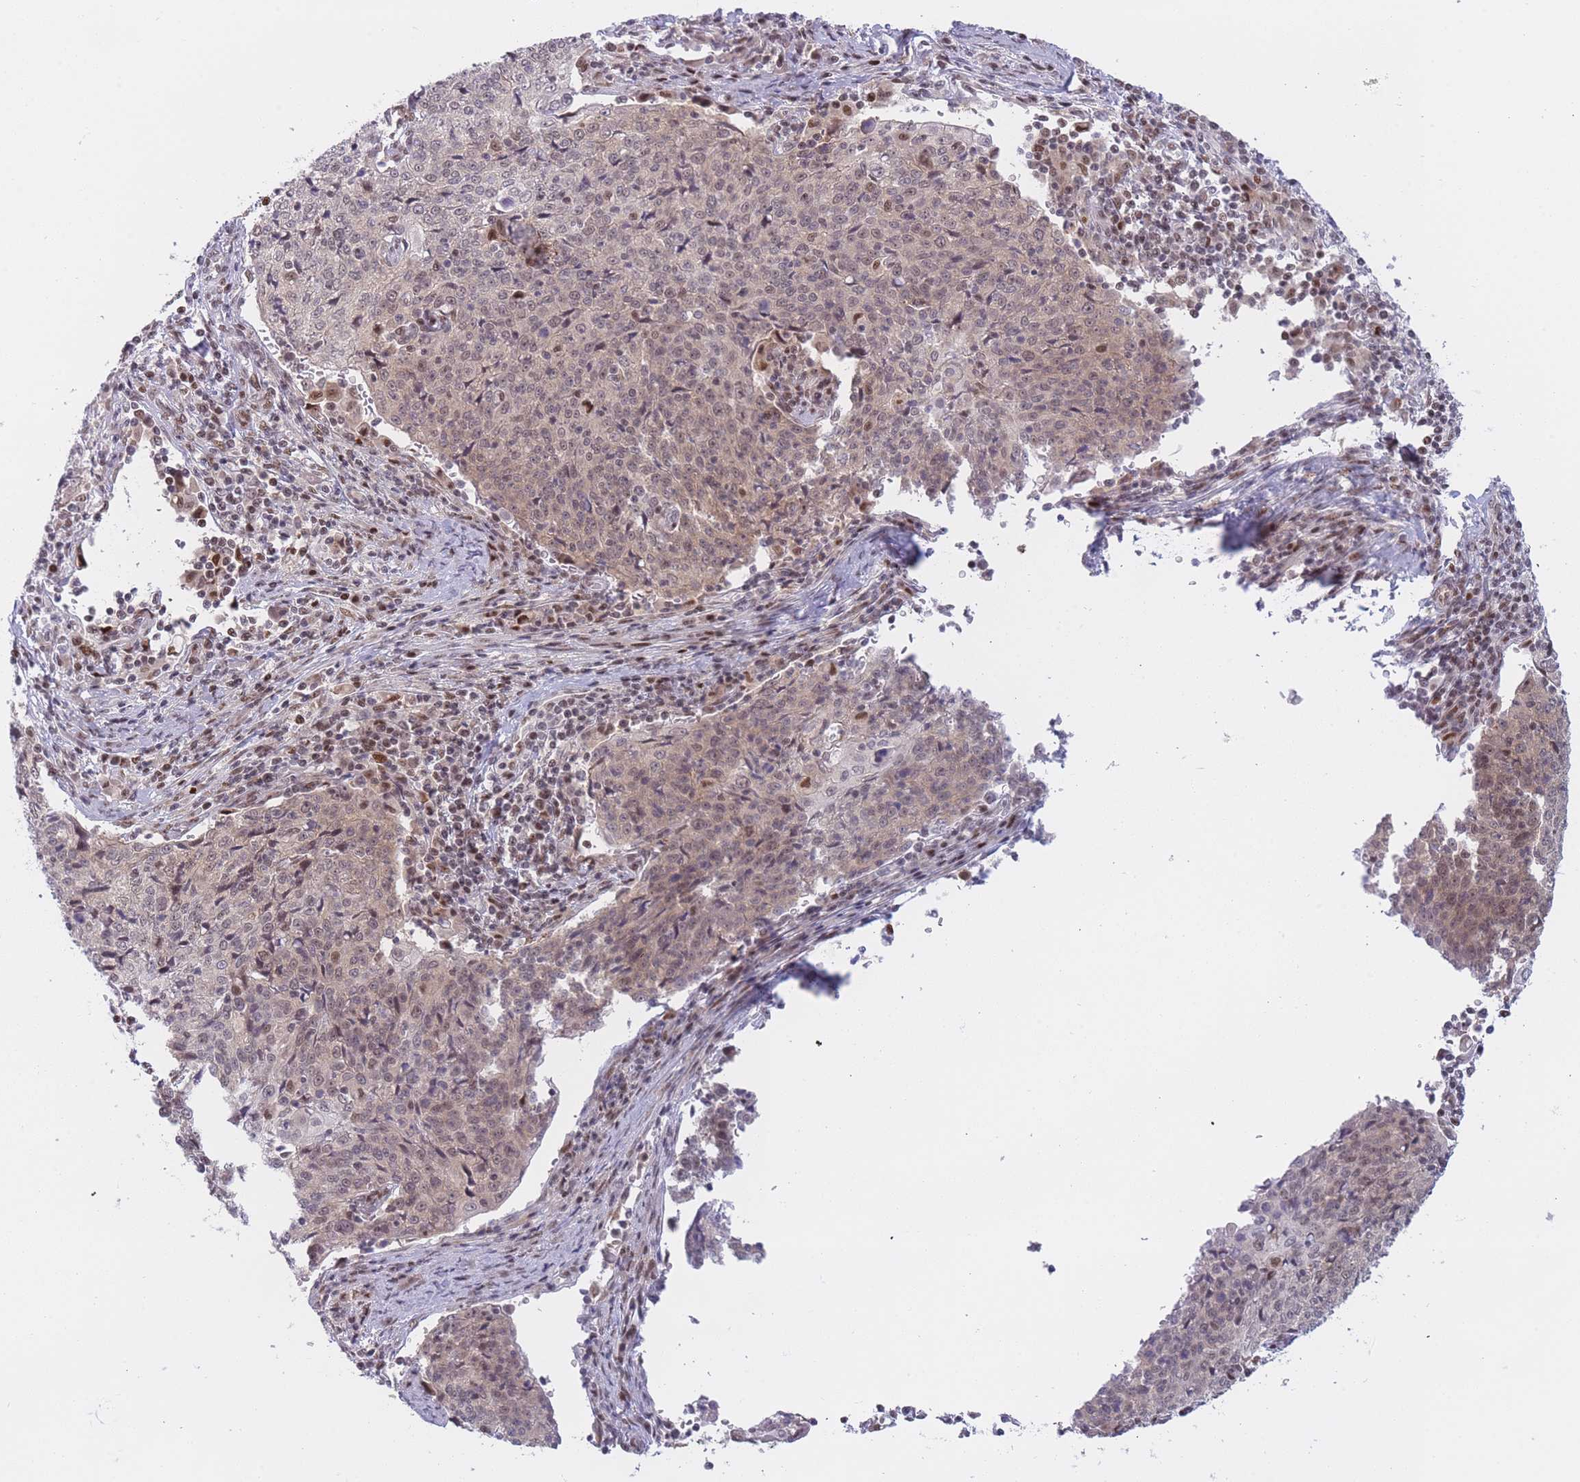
{"staining": {"intensity": "weak", "quantity": ">75%", "location": "nuclear"}, "tissue": "cervical cancer", "cell_type": "Tumor cells", "image_type": "cancer", "snomed": [{"axis": "morphology", "description": "Squamous cell carcinoma, NOS"}, {"axis": "topography", "description": "Cervix"}], "caption": "A brown stain shows weak nuclear expression of a protein in human squamous cell carcinoma (cervical) tumor cells.", "gene": "DEAF1", "patient": {"sex": "female", "age": 48}}